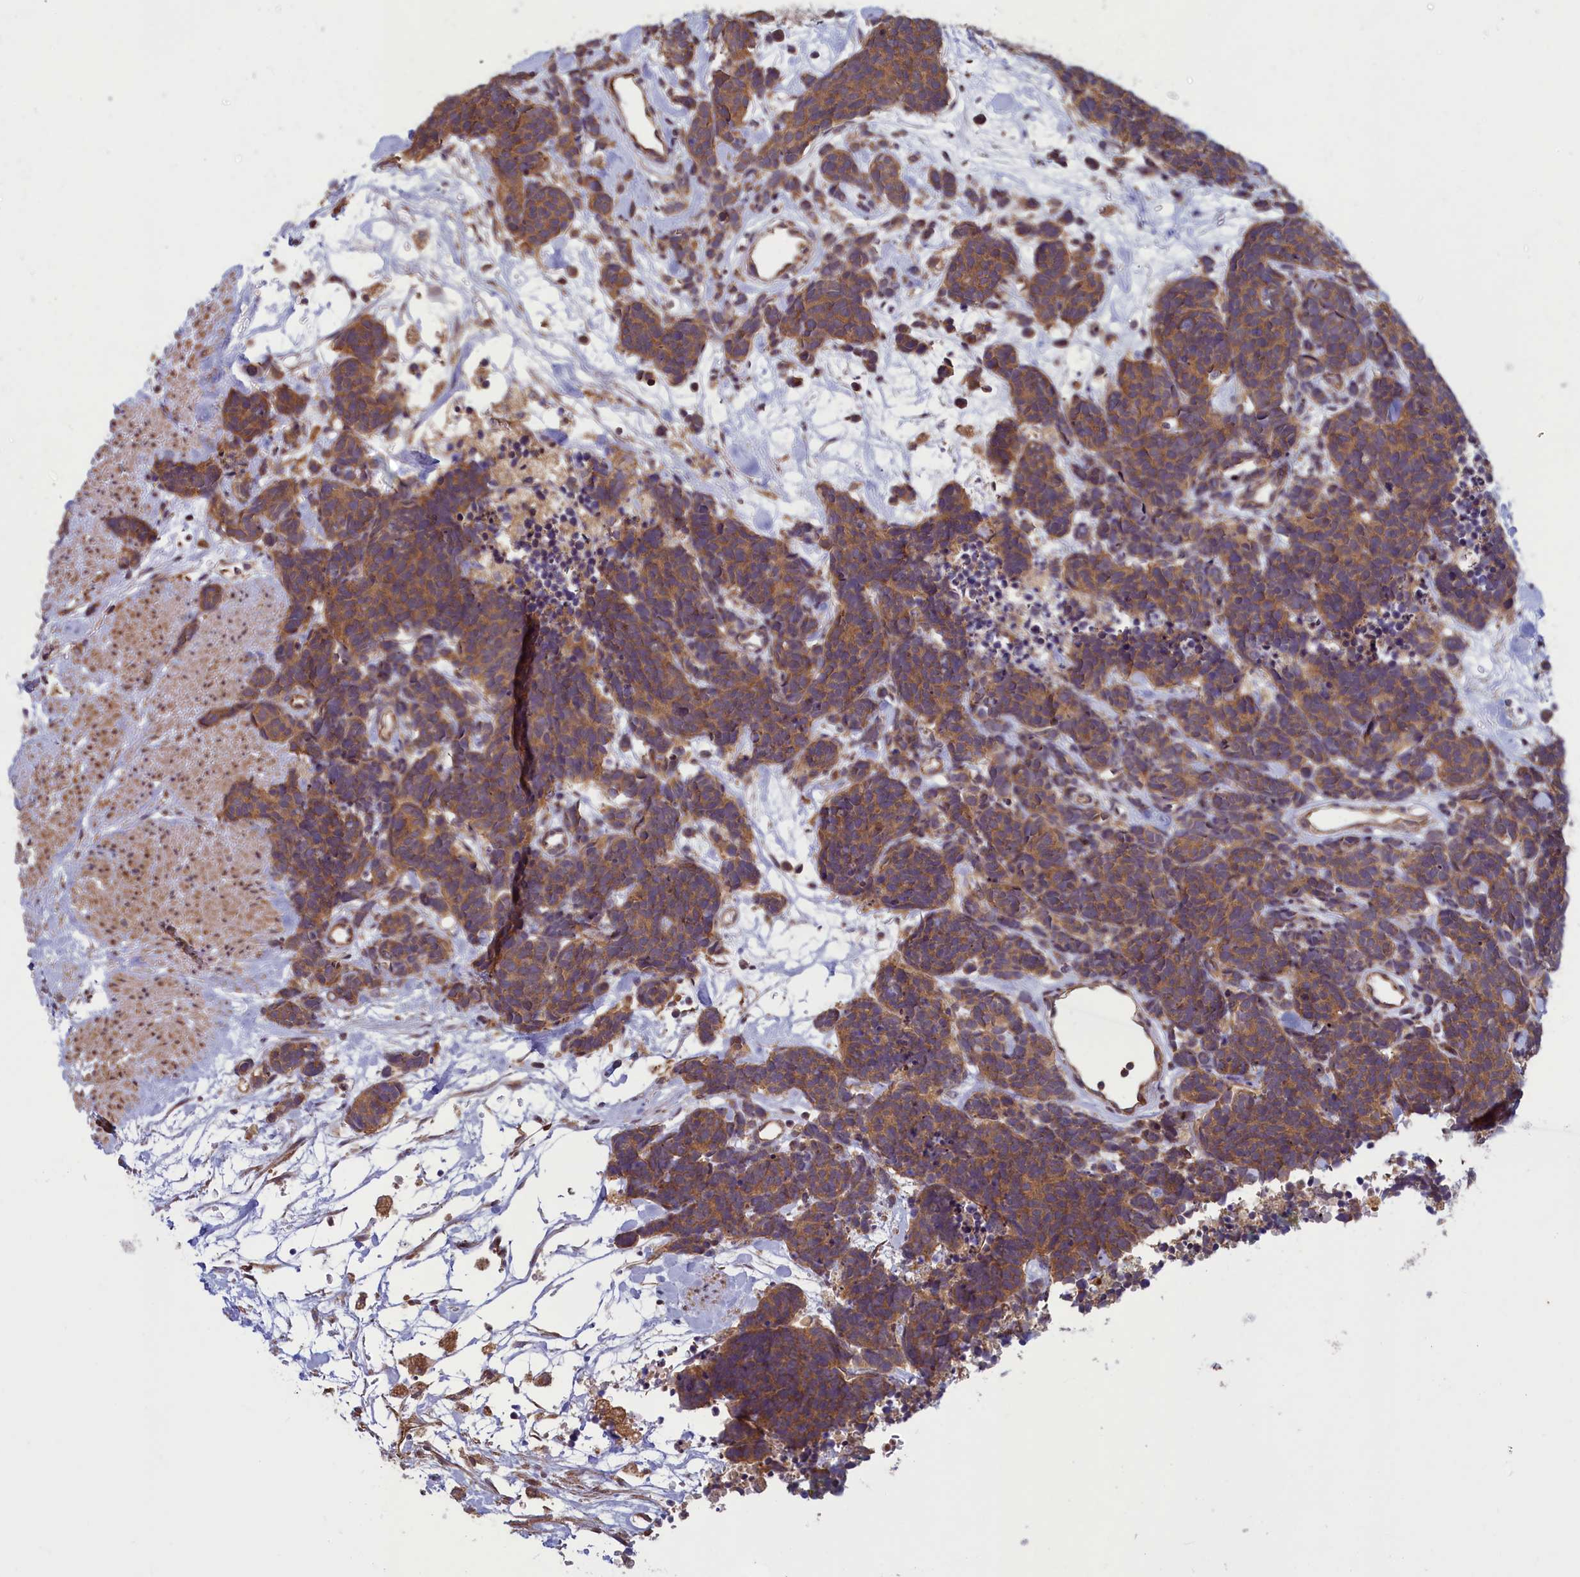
{"staining": {"intensity": "moderate", "quantity": ">75%", "location": "cytoplasmic/membranous"}, "tissue": "carcinoid", "cell_type": "Tumor cells", "image_type": "cancer", "snomed": [{"axis": "morphology", "description": "Carcinoma, NOS"}, {"axis": "morphology", "description": "Carcinoid, malignant, NOS"}, {"axis": "topography", "description": "Urinary bladder"}], "caption": "Carcinoid stained with a brown dye demonstrates moderate cytoplasmic/membranous positive staining in about >75% of tumor cells.", "gene": "CIAO2B", "patient": {"sex": "male", "age": 57}}